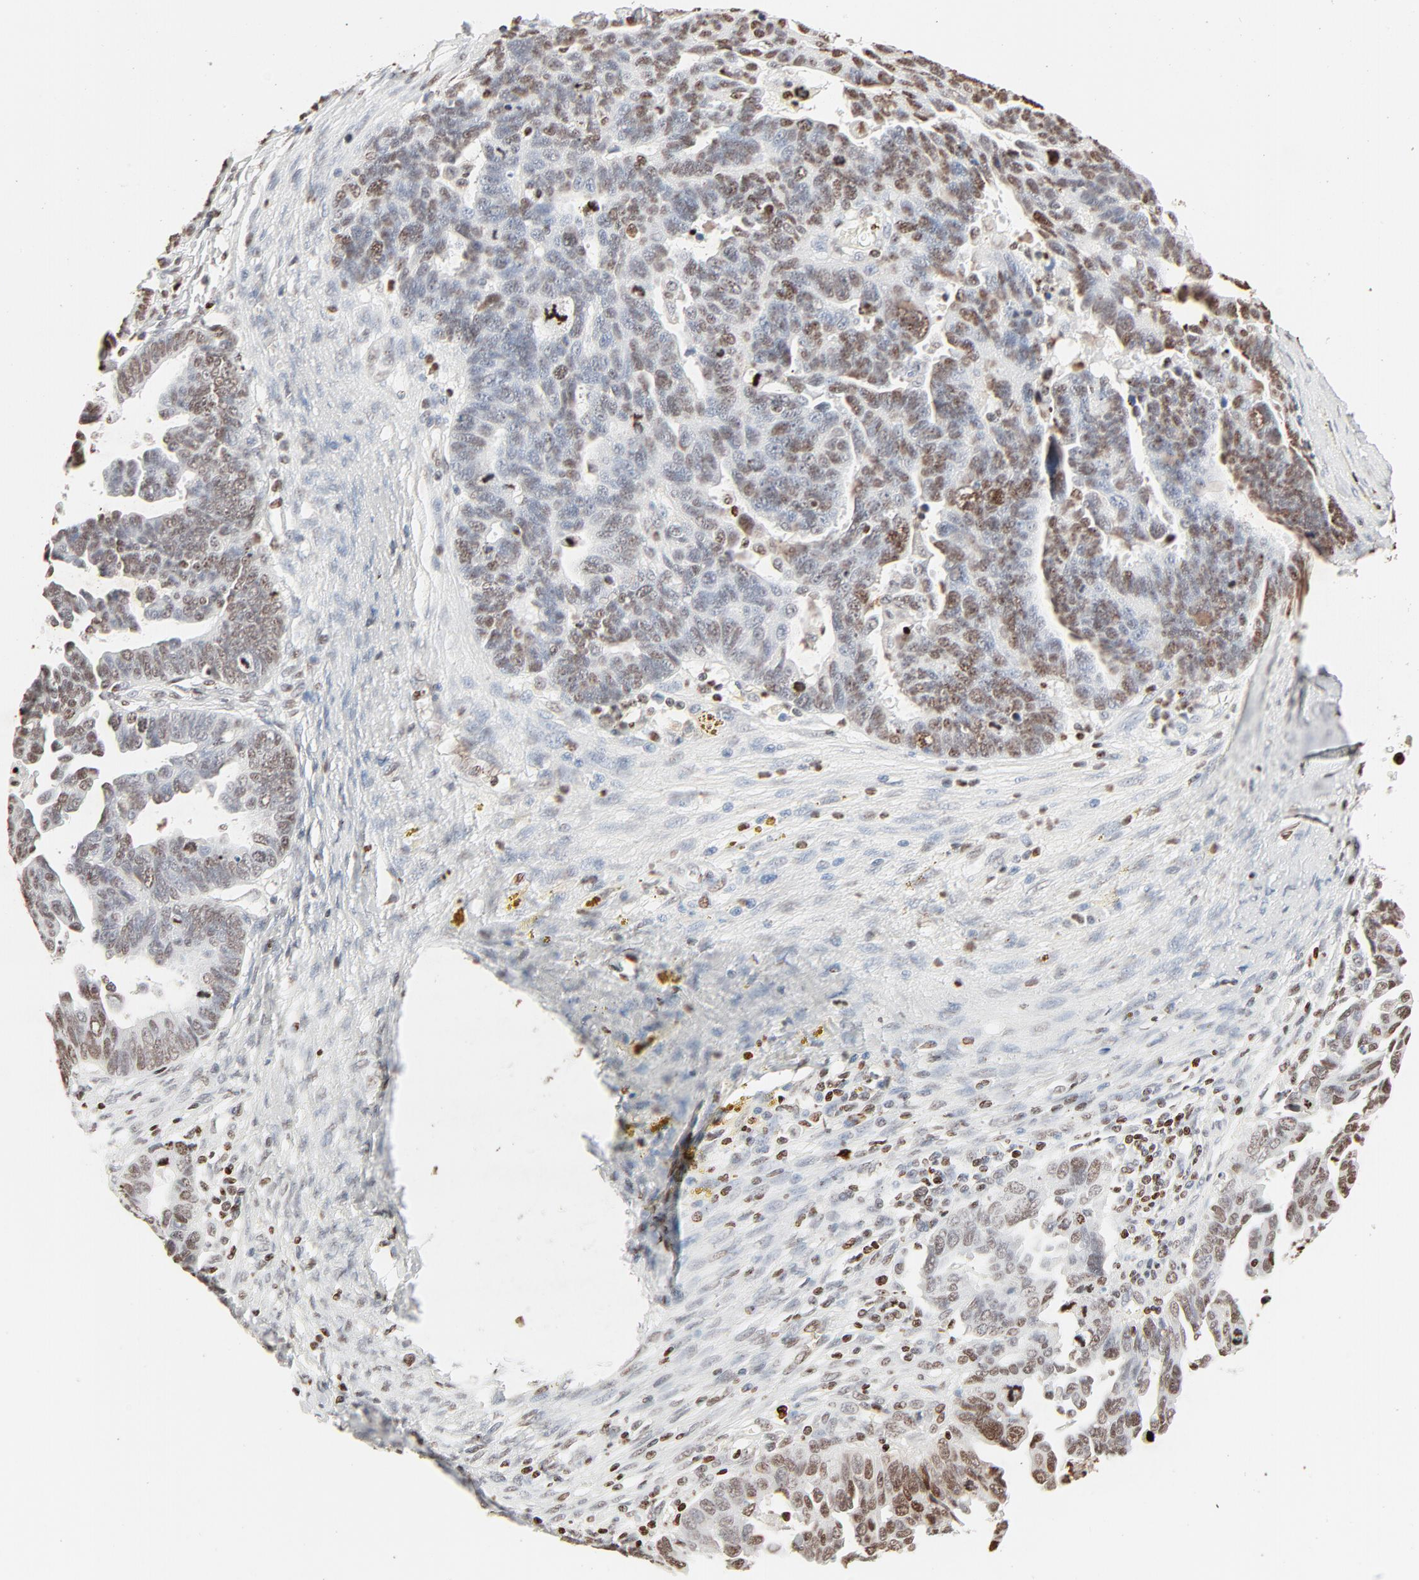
{"staining": {"intensity": "moderate", "quantity": "25%-75%", "location": "nuclear"}, "tissue": "ovarian cancer", "cell_type": "Tumor cells", "image_type": "cancer", "snomed": [{"axis": "morphology", "description": "Carcinoma, endometroid"}, {"axis": "morphology", "description": "Cystadenocarcinoma, serous, NOS"}, {"axis": "topography", "description": "Ovary"}], "caption": "High-magnification brightfield microscopy of ovarian serous cystadenocarcinoma stained with DAB (3,3'-diaminobenzidine) (brown) and counterstained with hematoxylin (blue). tumor cells exhibit moderate nuclear positivity is identified in about25%-75% of cells.", "gene": "HMGB2", "patient": {"sex": "female", "age": 45}}